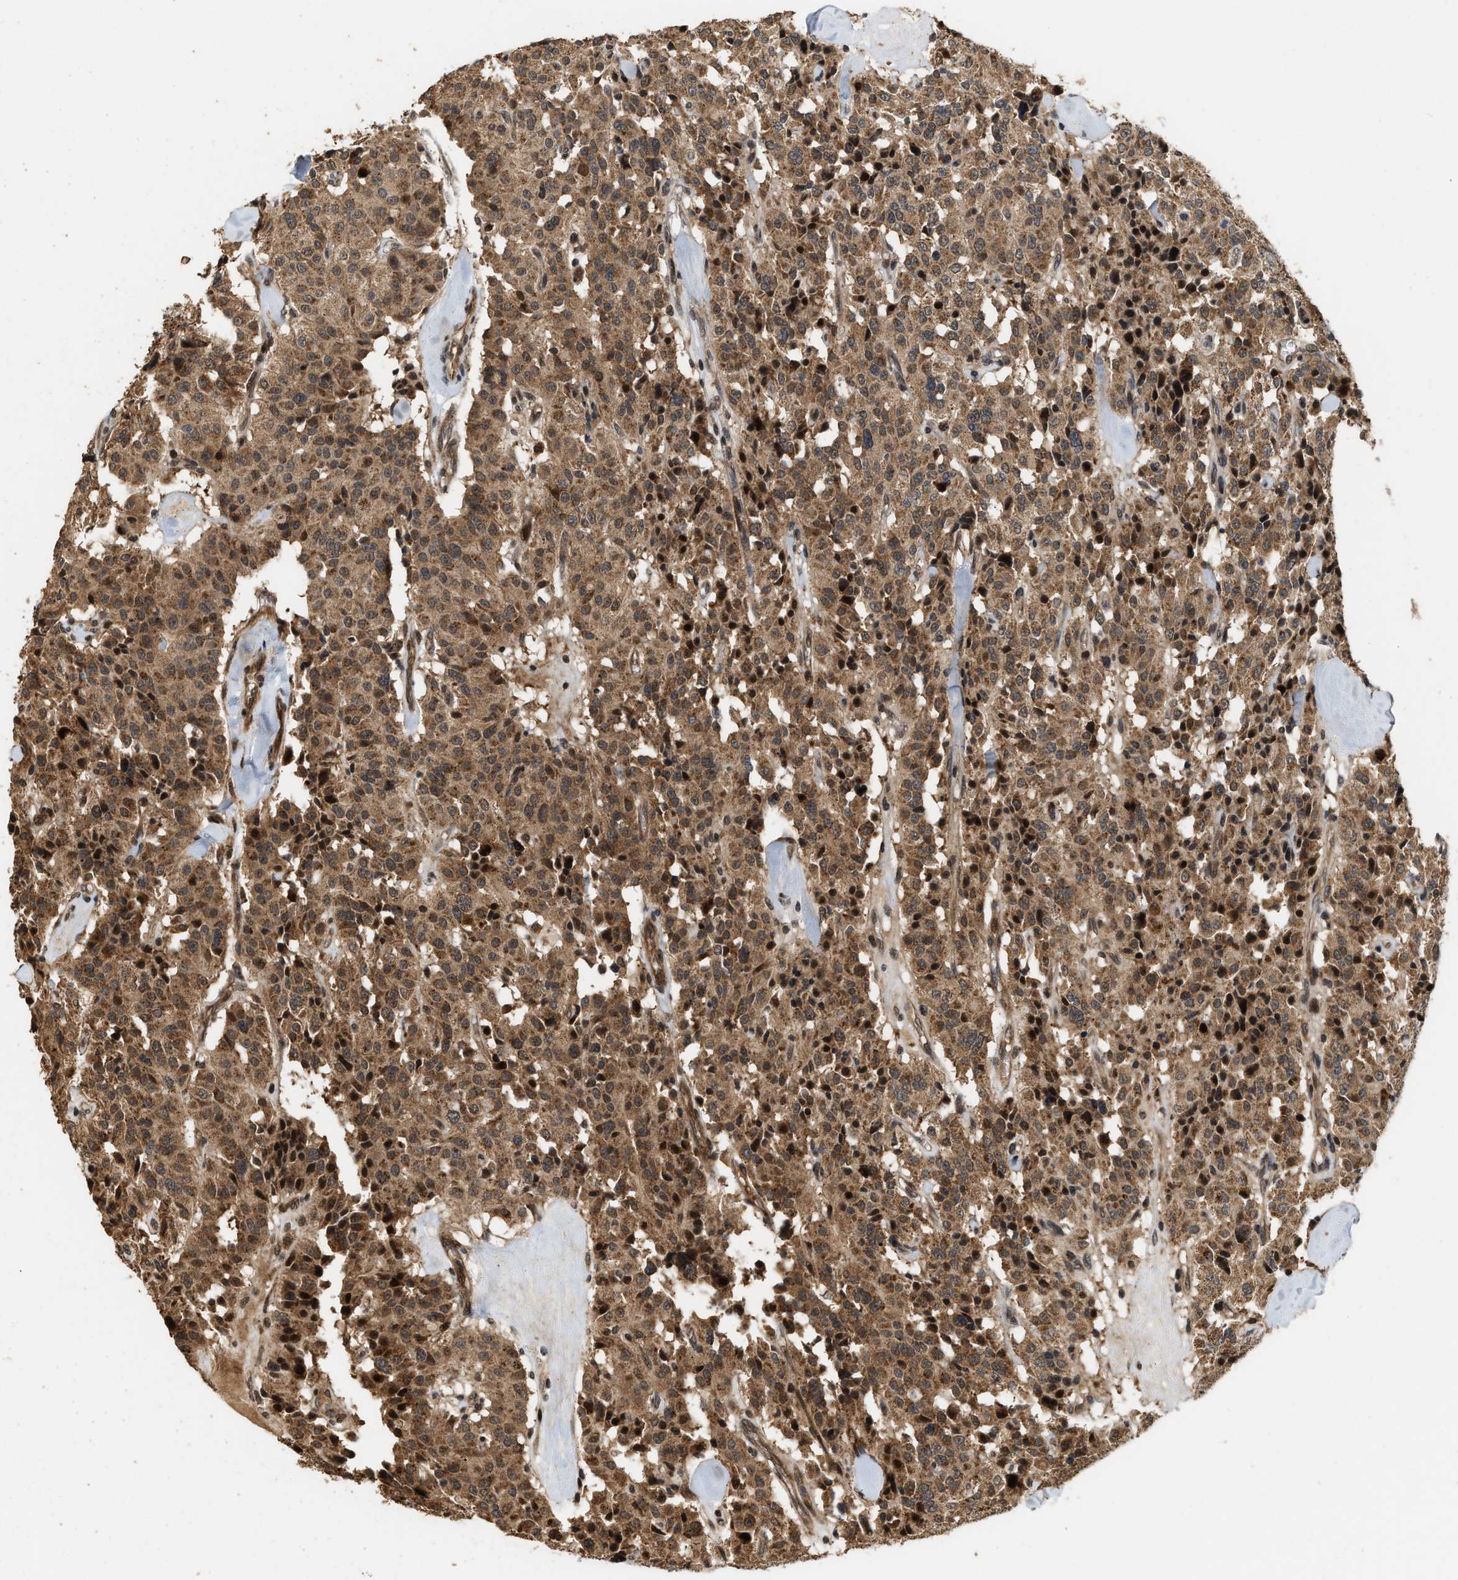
{"staining": {"intensity": "moderate", "quantity": ">75%", "location": "cytoplasmic/membranous,nuclear"}, "tissue": "carcinoid", "cell_type": "Tumor cells", "image_type": "cancer", "snomed": [{"axis": "morphology", "description": "Carcinoid, malignant, NOS"}, {"axis": "topography", "description": "Lung"}], "caption": "Approximately >75% of tumor cells in human malignant carcinoid display moderate cytoplasmic/membranous and nuclear protein expression as visualized by brown immunohistochemical staining.", "gene": "ELP2", "patient": {"sex": "male", "age": 30}}